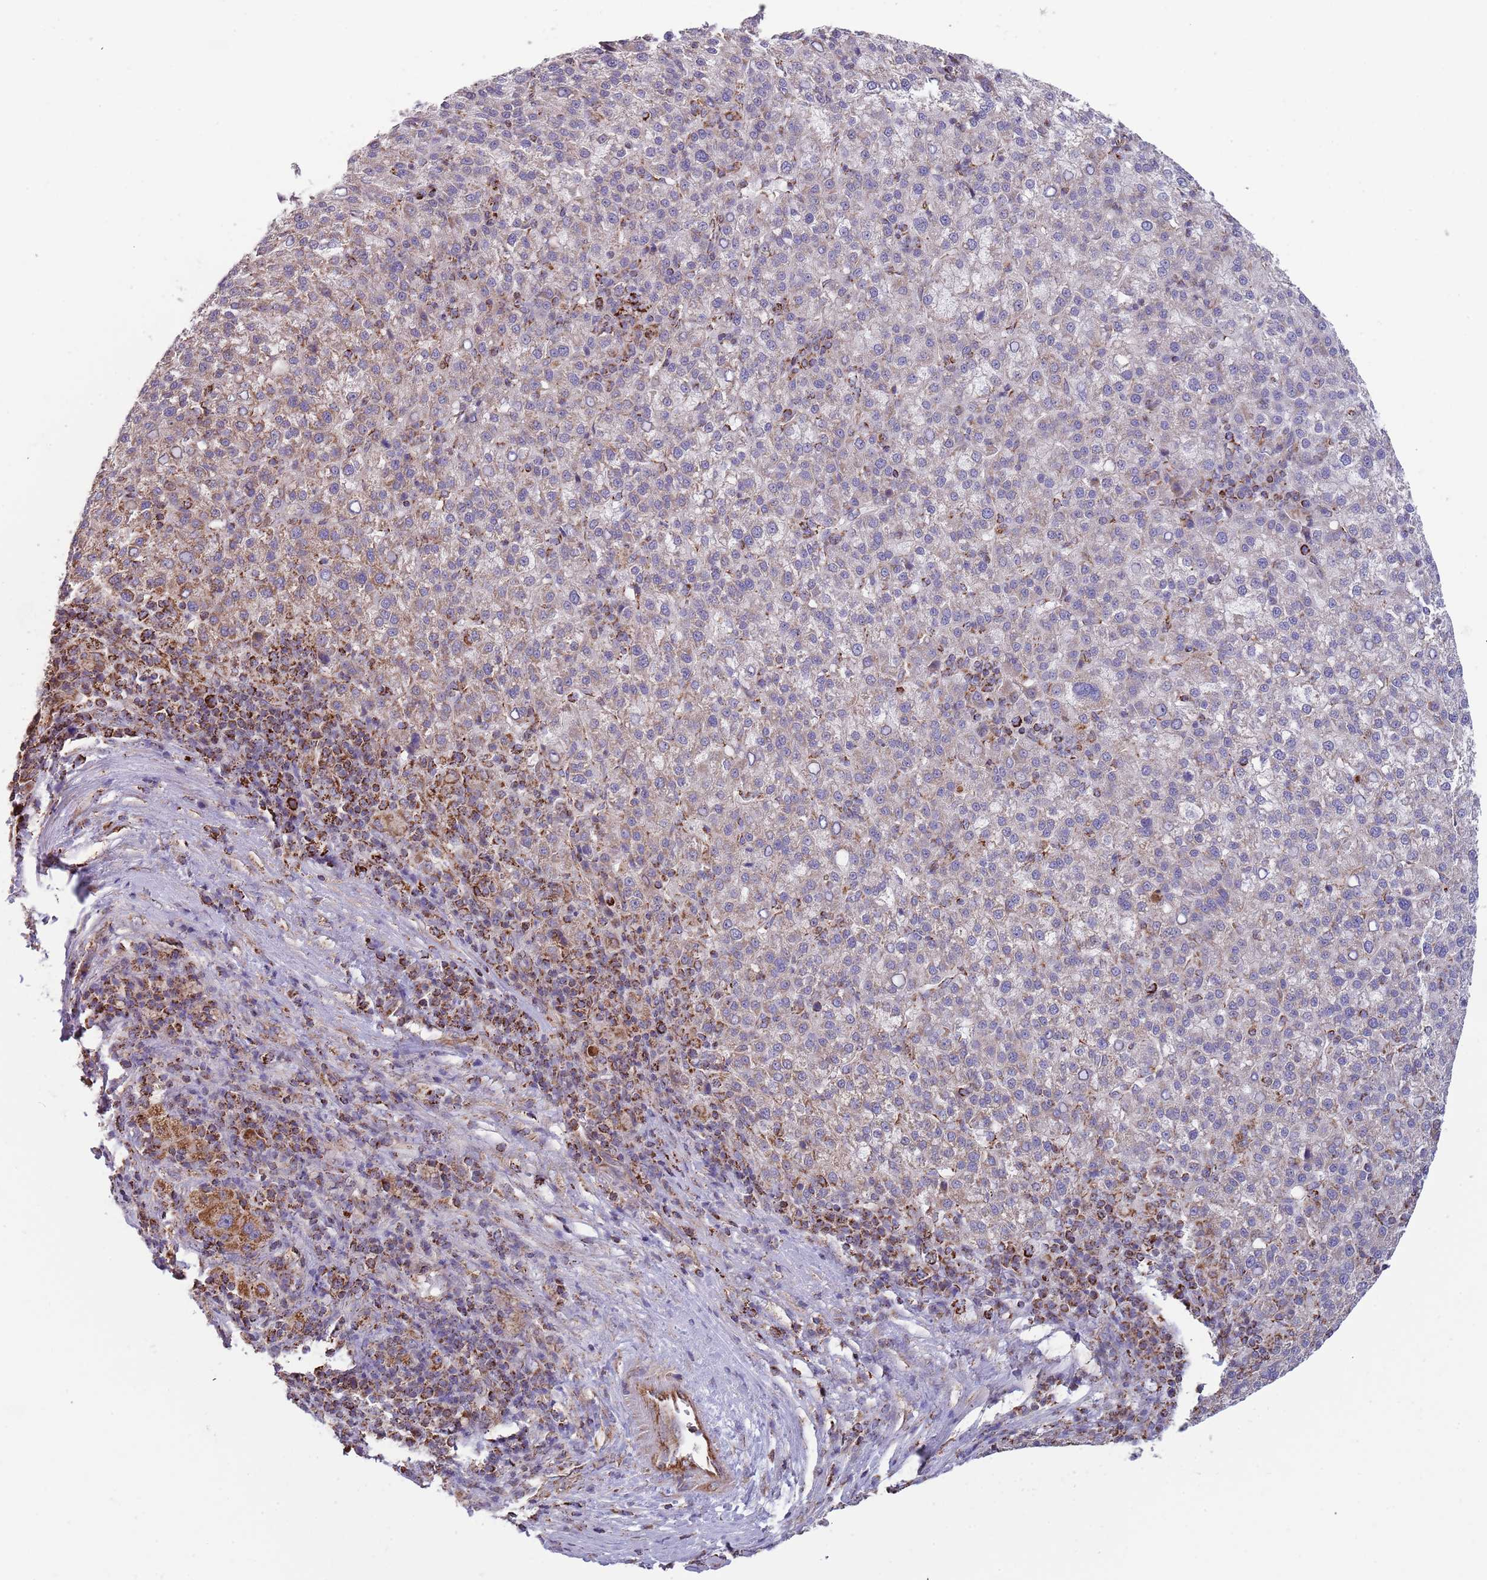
{"staining": {"intensity": "weak", "quantity": "<25%", "location": "cytoplasmic/membranous"}, "tissue": "liver cancer", "cell_type": "Tumor cells", "image_type": "cancer", "snomed": [{"axis": "morphology", "description": "Carcinoma, Hepatocellular, NOS"}, {"axis": "topography", "description": "Liver"}], "caption": "Immunohistochemical staining of liver cancer shows no significant expression in tumor cells. Brightfield microscopy of IHC stained with DAB (3,3'-diaminobenzidine) (brown) and hematoxylin (blue), captured at high magnification.", "gene": "VPS16", "patient": {"sex": "female", "age": 58}}